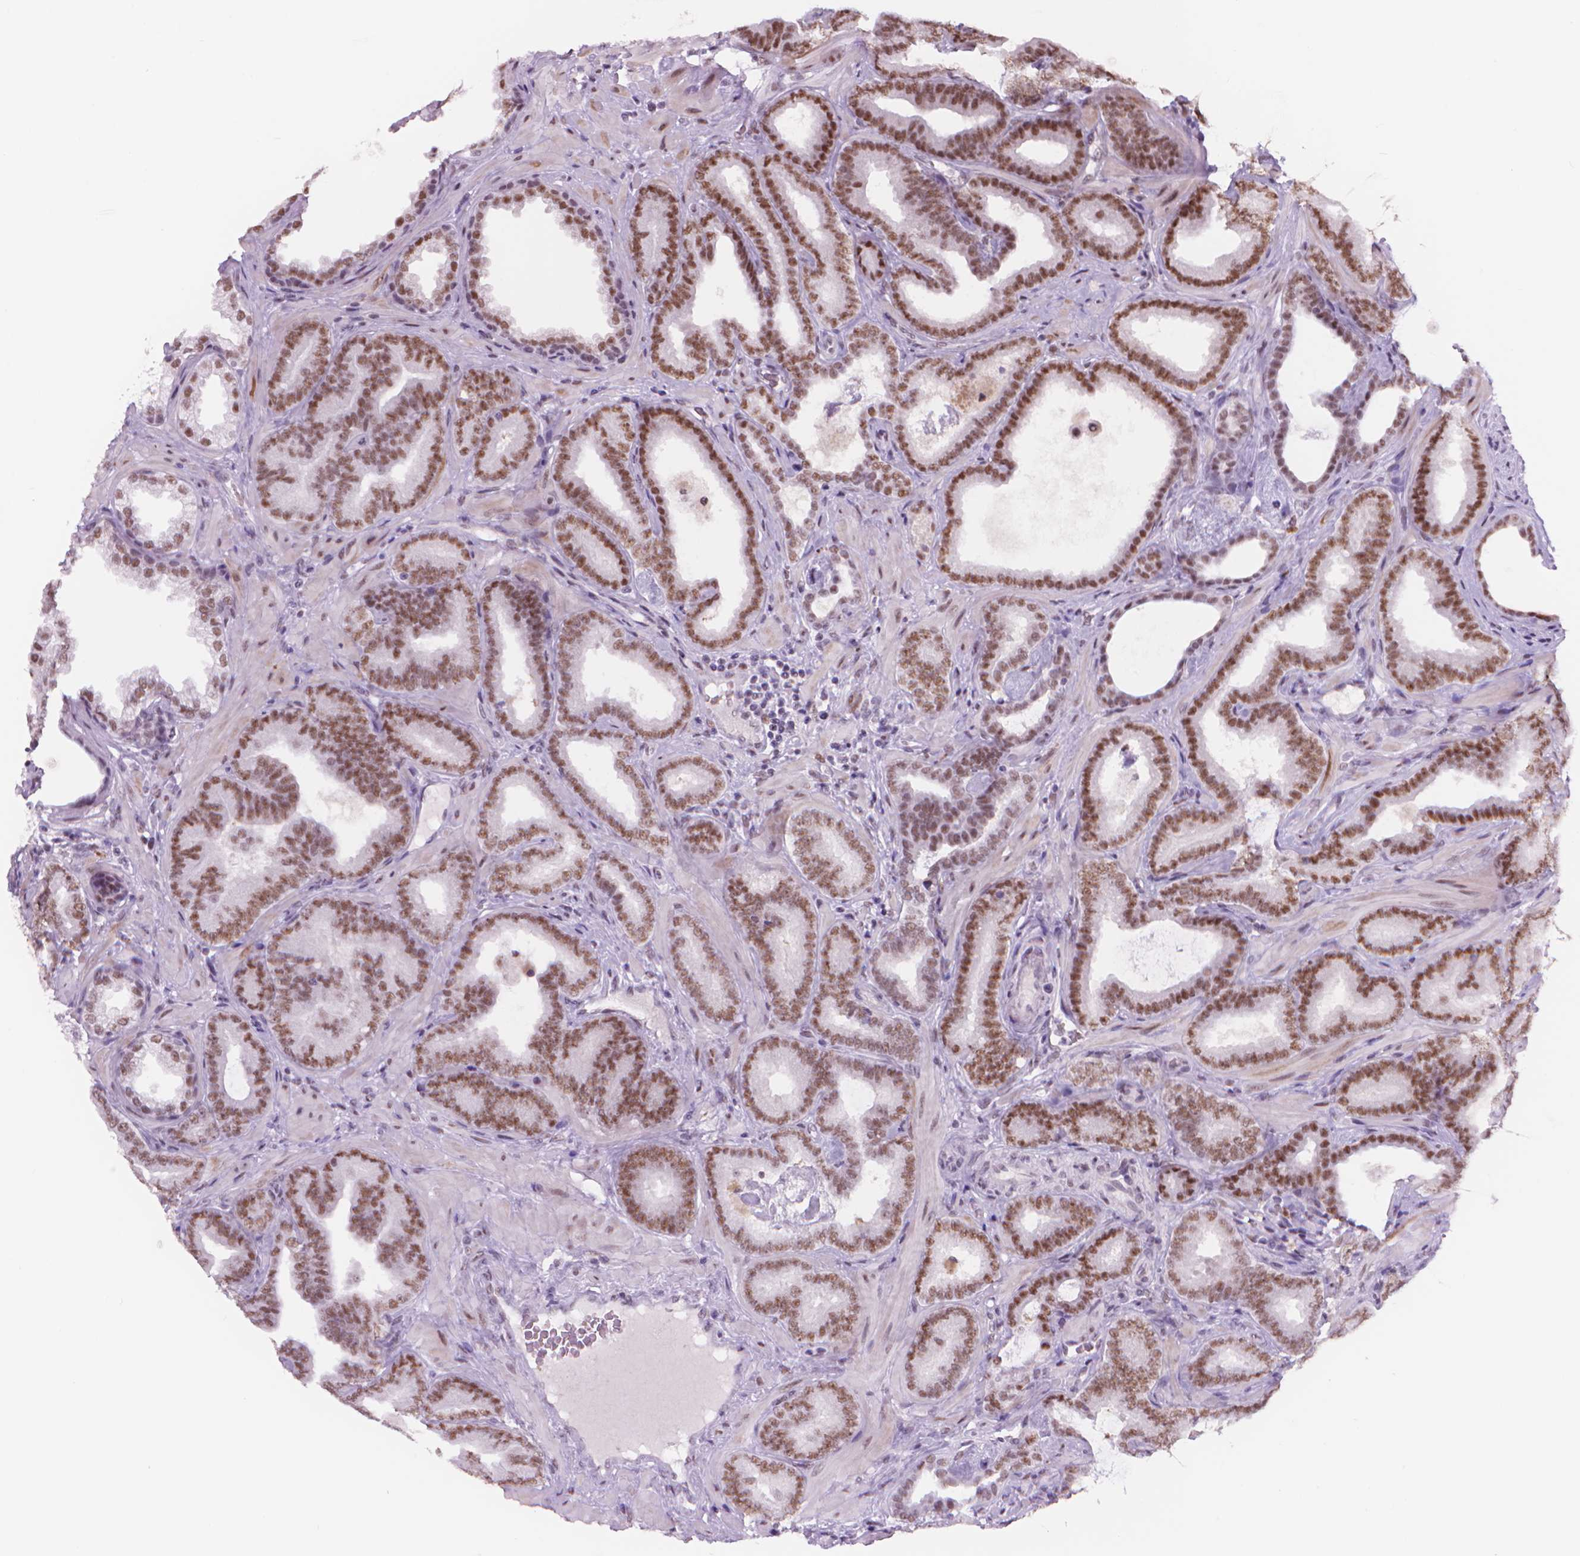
{"staining": {"intensity": "moderate", "quantity": ">75%", "location": "nuclear"}, "tissue": "prostate cancer", "cell_type": "Tumor cells", "image_type": "cancer", "snomed": [{"axis": "morphology", "description": "Adenocarcinoma, Low grade"}, {"axis": "topography", "description": "Prostate"}], "caption": "A brown stain highlights moderate nuclear expression of a protein in human prostate adenocarcinoma (low-grade) tumor cells.", "gene": "POLR3D", "patient": {"sex": "male", "age": 63}}